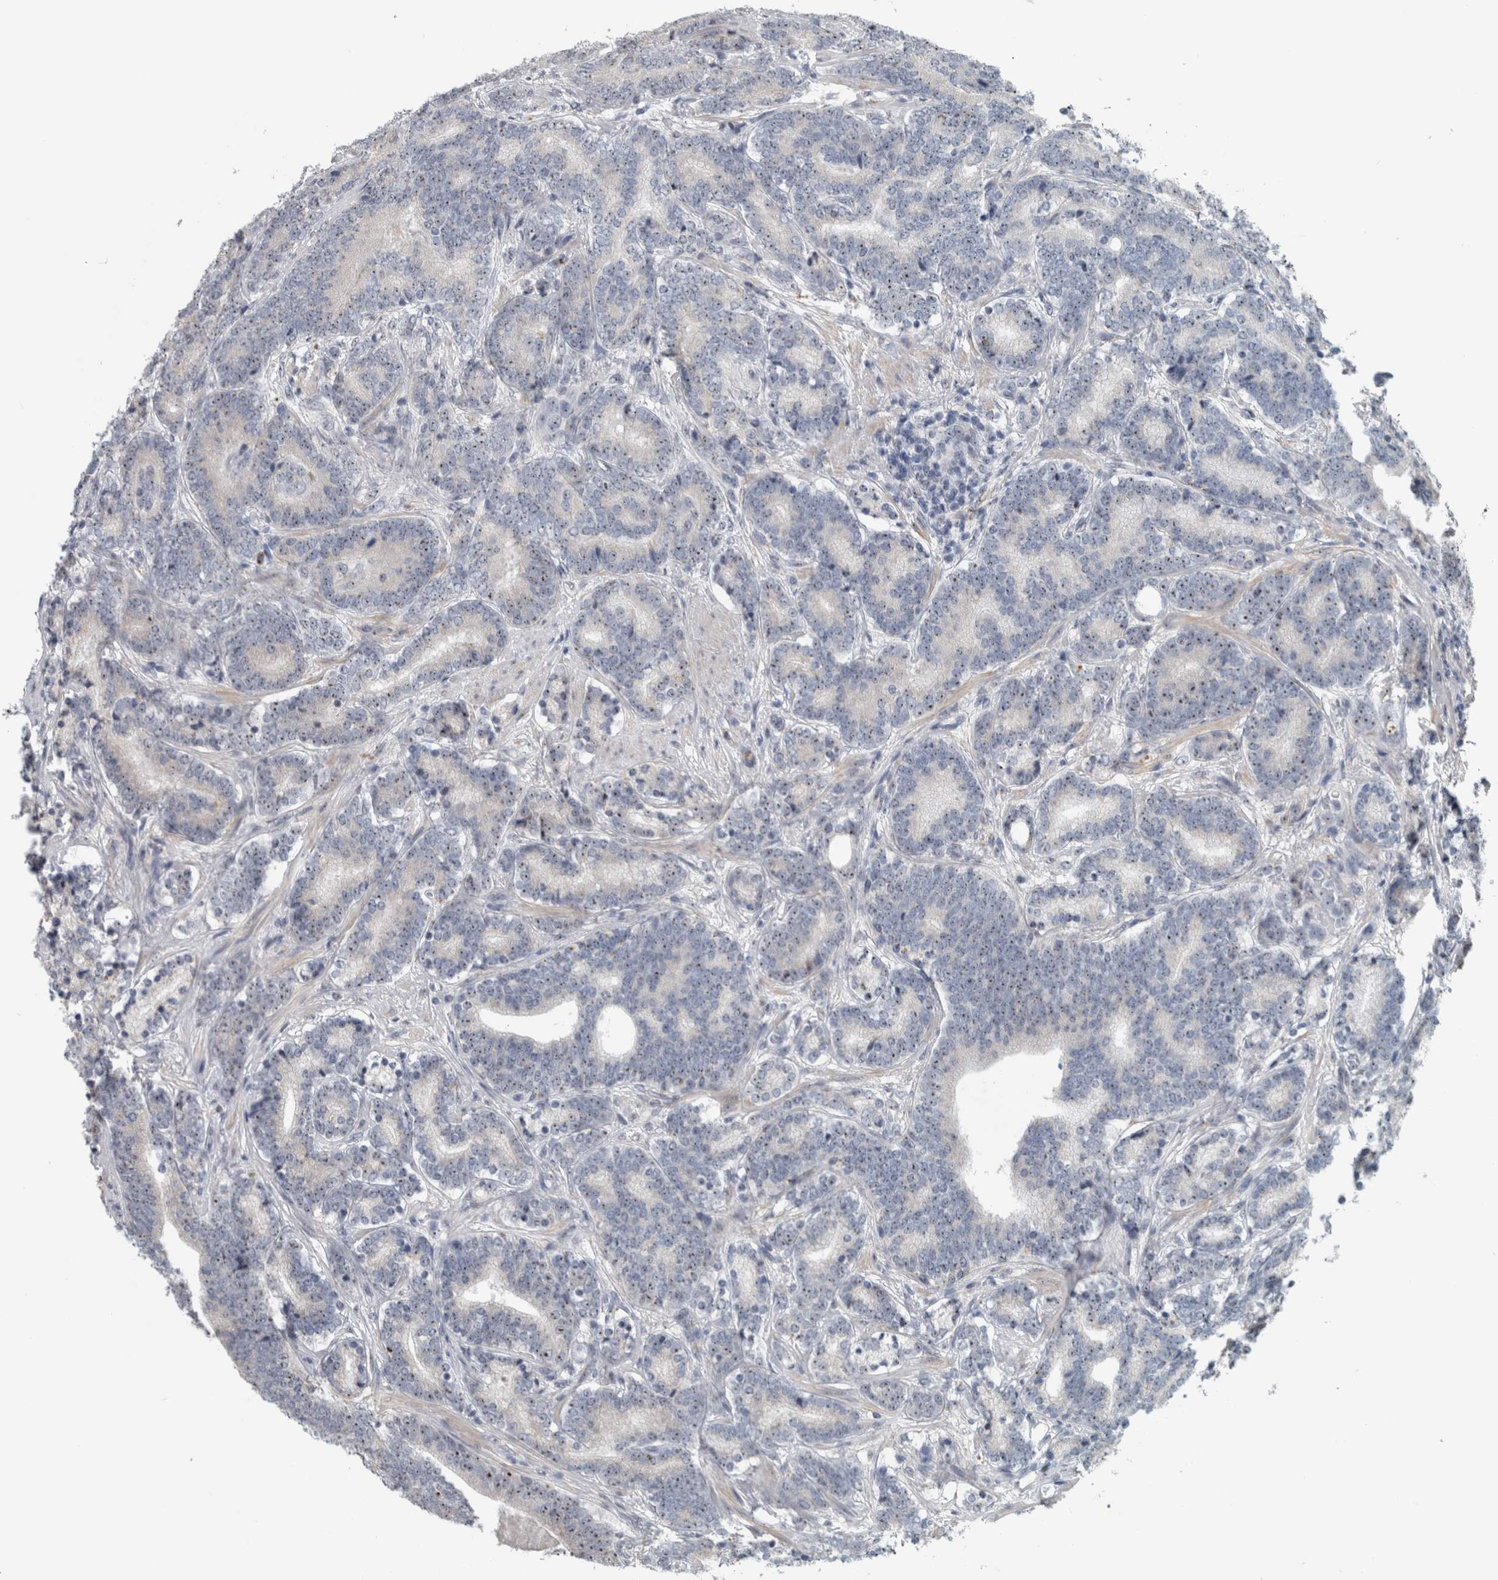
{"staining": {"intensity": "negative", "quantity": "none", "location": "none"}, "tissue": "prostate cancer", "cell_type": "Tumor cells", "image_type": "cancer", "snomed": [{"axis": "morphology", "description": "Adenocarcinoma, High grade"}, {"axis": "topography", "description": "Prostate"}], "caption": "Protein analysis of high-grade adenocarcinoma (prostate) displays no significant expression in tumor cells.", "gene": "UTP6", "patient": {"sex": "male", "age": 55}}